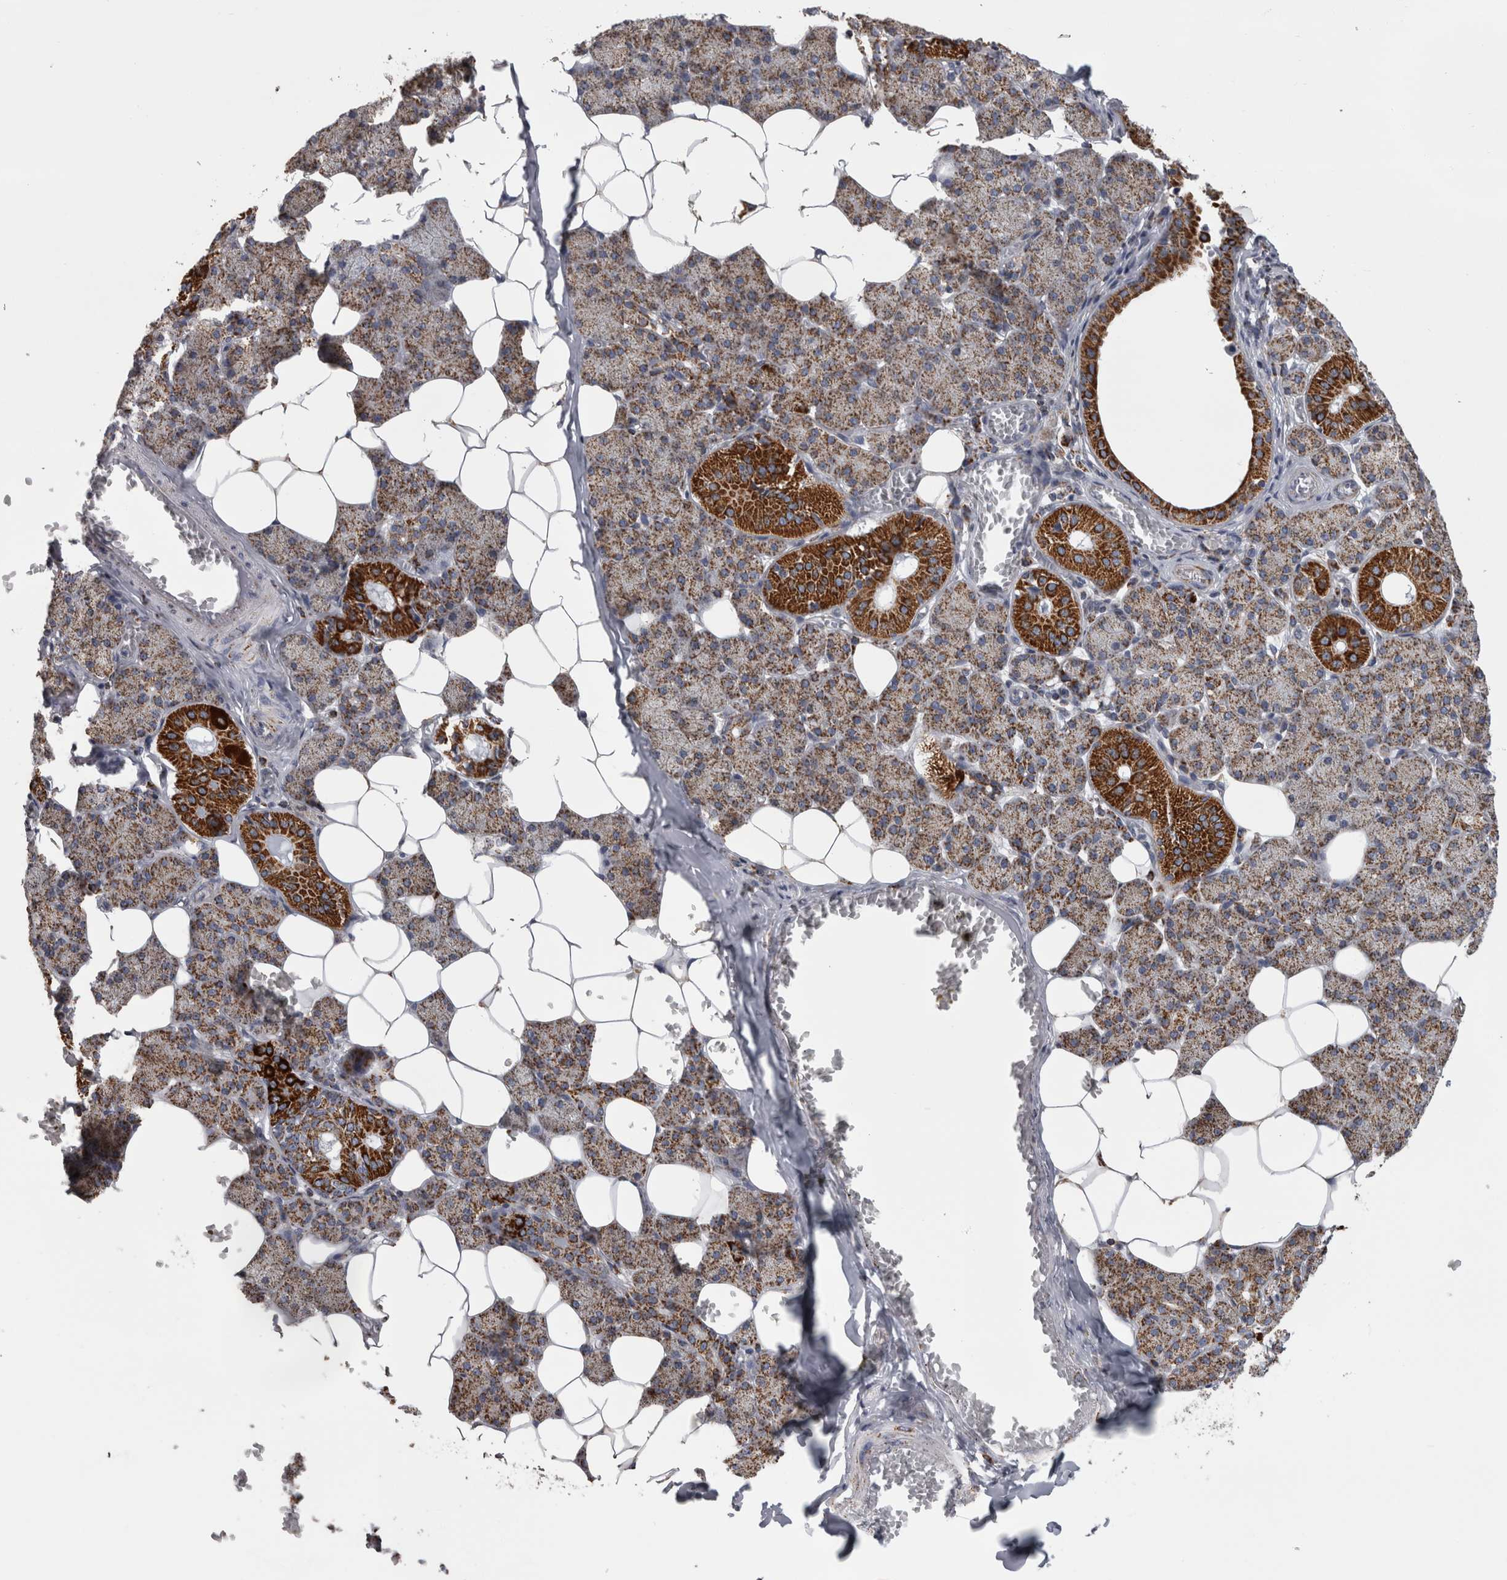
{"staining": {"intensity": "strong", "quantity": "25%-75%", "location": "cytoplasmic/membranous"}, "tissue": "salivary gland", "cell_type": "Glandular cells", "image_type": "normal", "snomed": [{"axis": "morphology", "description": "Normal tissue, NOS"}, {"axis": "topography", "description": "Salivary gland"}], "caption": "DAB (3,3'-diaminobenzidine) immunohistochemical staining of benign human salivary gland reveals strong cytoplasmic/membranous protein staining in approximately 25%-75% of glandular cells.", "gene": "MDH2", "patient": {"sex": "female", "age": 33}}